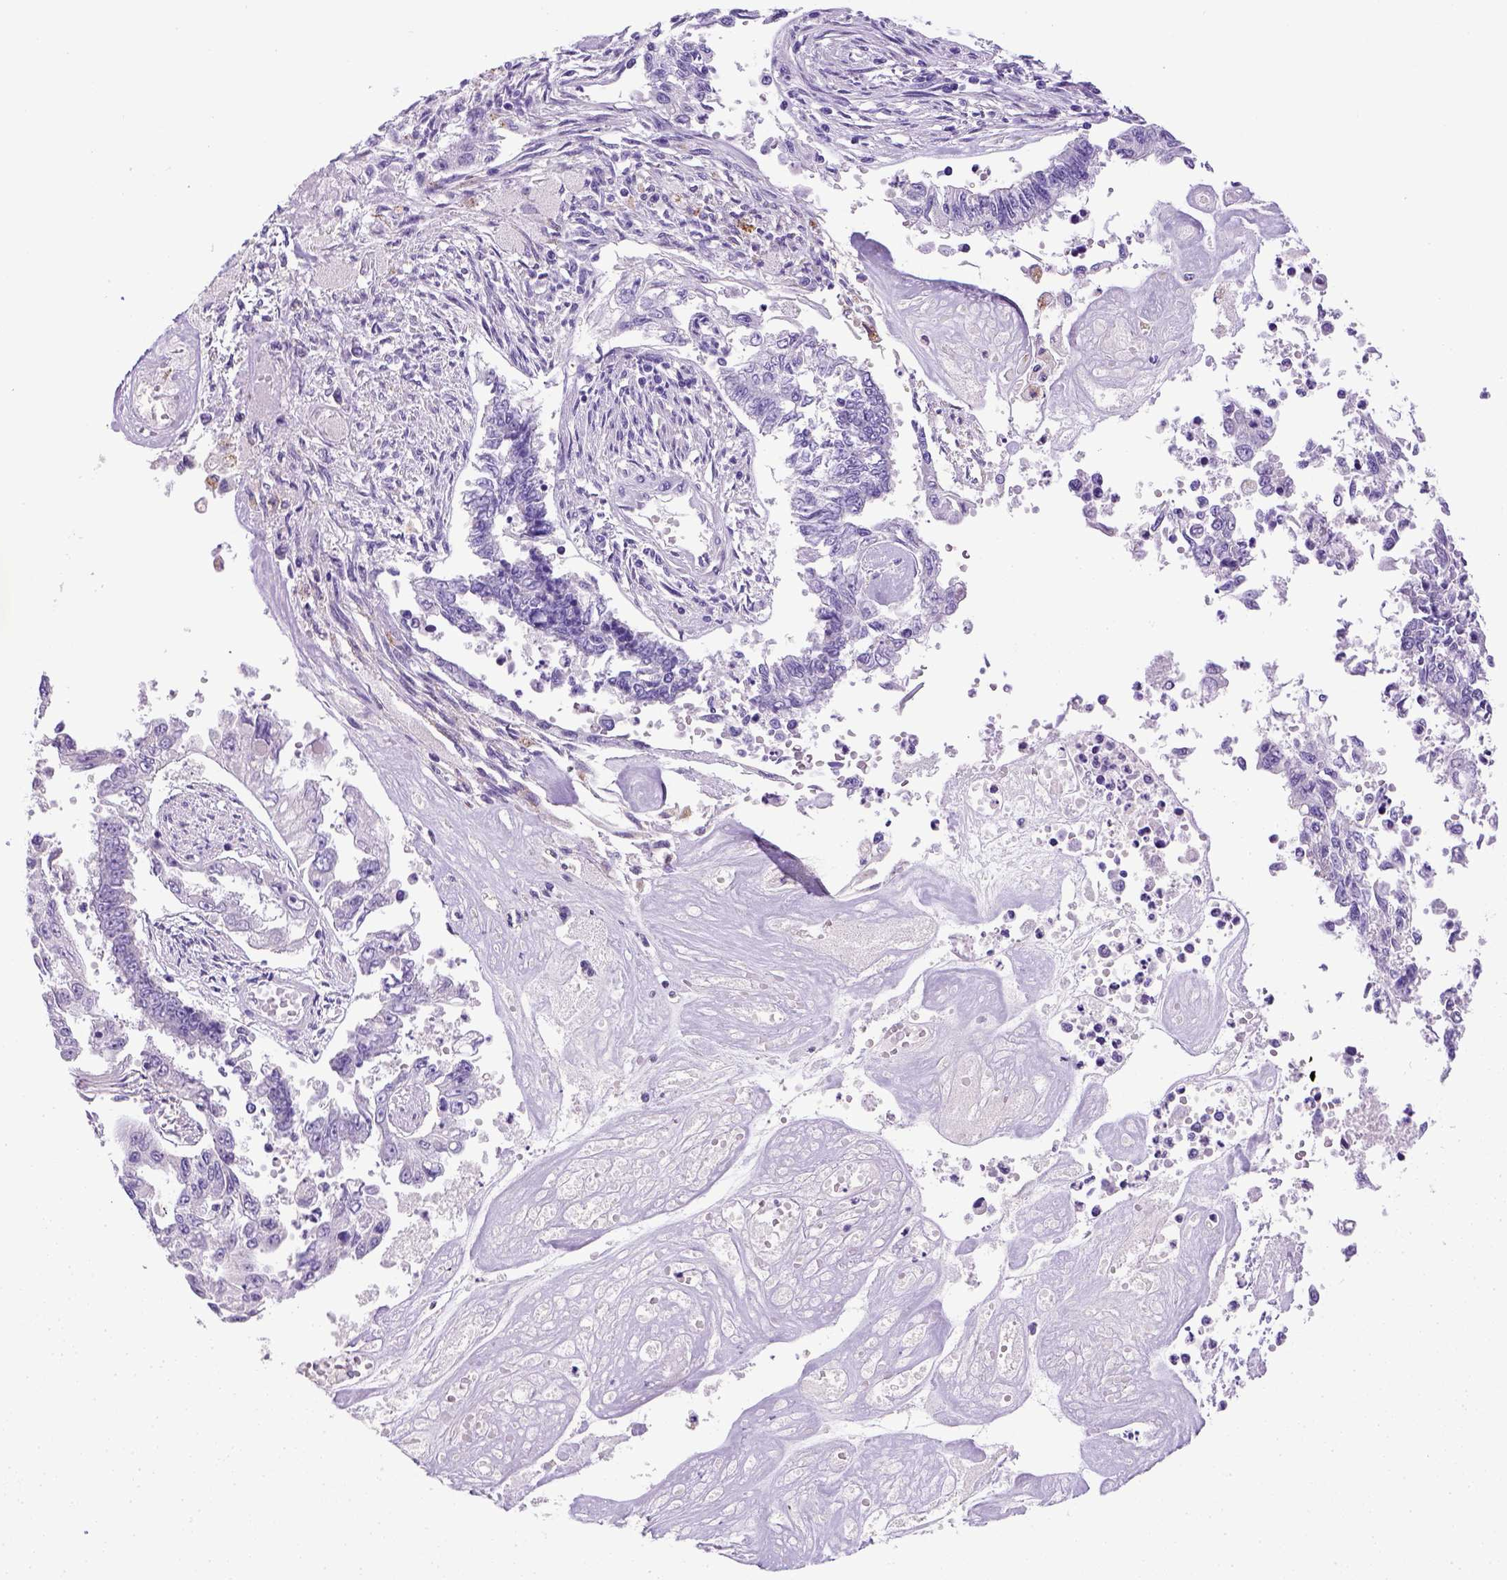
{"staining": {"intensity": "negative", "quantity": "none", "location": "none"}, "tissue": "endometrial cancer", "cell_type": "Tumor cells", "image_type": "cancer", "snomed": [{"axis": "morphology", "description": "Adenocarcinoma, NOS"}, {"axis": "topography", "description": "Uterus"}], "caption": "A histopathology image of endometrial adenocarcinoma stained for a protein displays no brown staining in tumor cells.", "gene": "KRT71", "patient": {"sex": "female", "age": 59}}